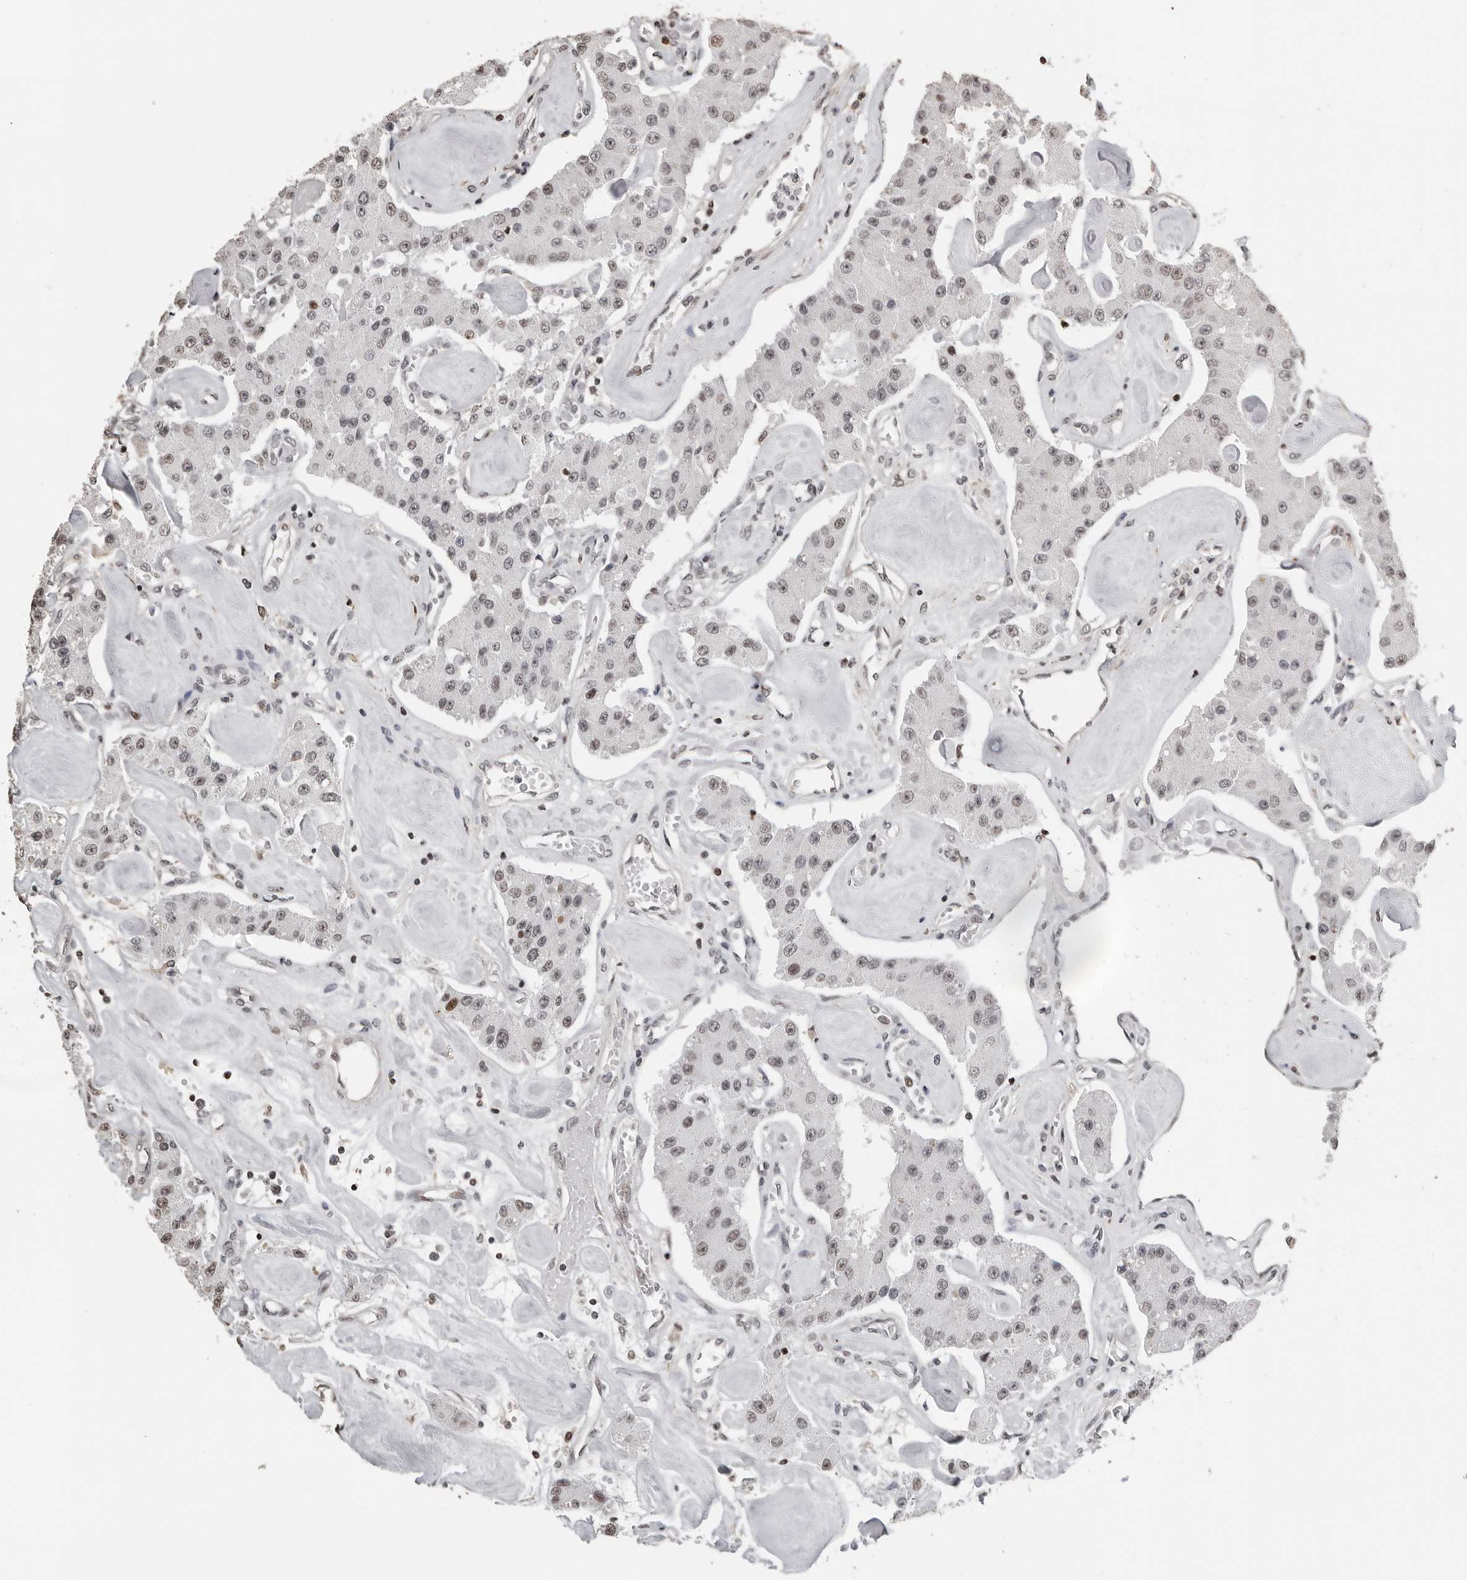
{"staining": {"intensity": "weak", "quantity": "<25%", "location": "nuclear"}, "tissue": "carcinoid", "cell_type": "Tumor cells", "image_type": "cancer", "snomed": [{"axis": "morphology", "description": "Carcinoid, malignant, NOS"}, {"axis": "topography", "description": "Pancreas"}], "caption": "DAB immunohistochemical staining of carcinoid (malignant) shows no significant positivity in tumor cells.", "gene": "ORC1", "patient": {"sex": "male", "age": 41}}